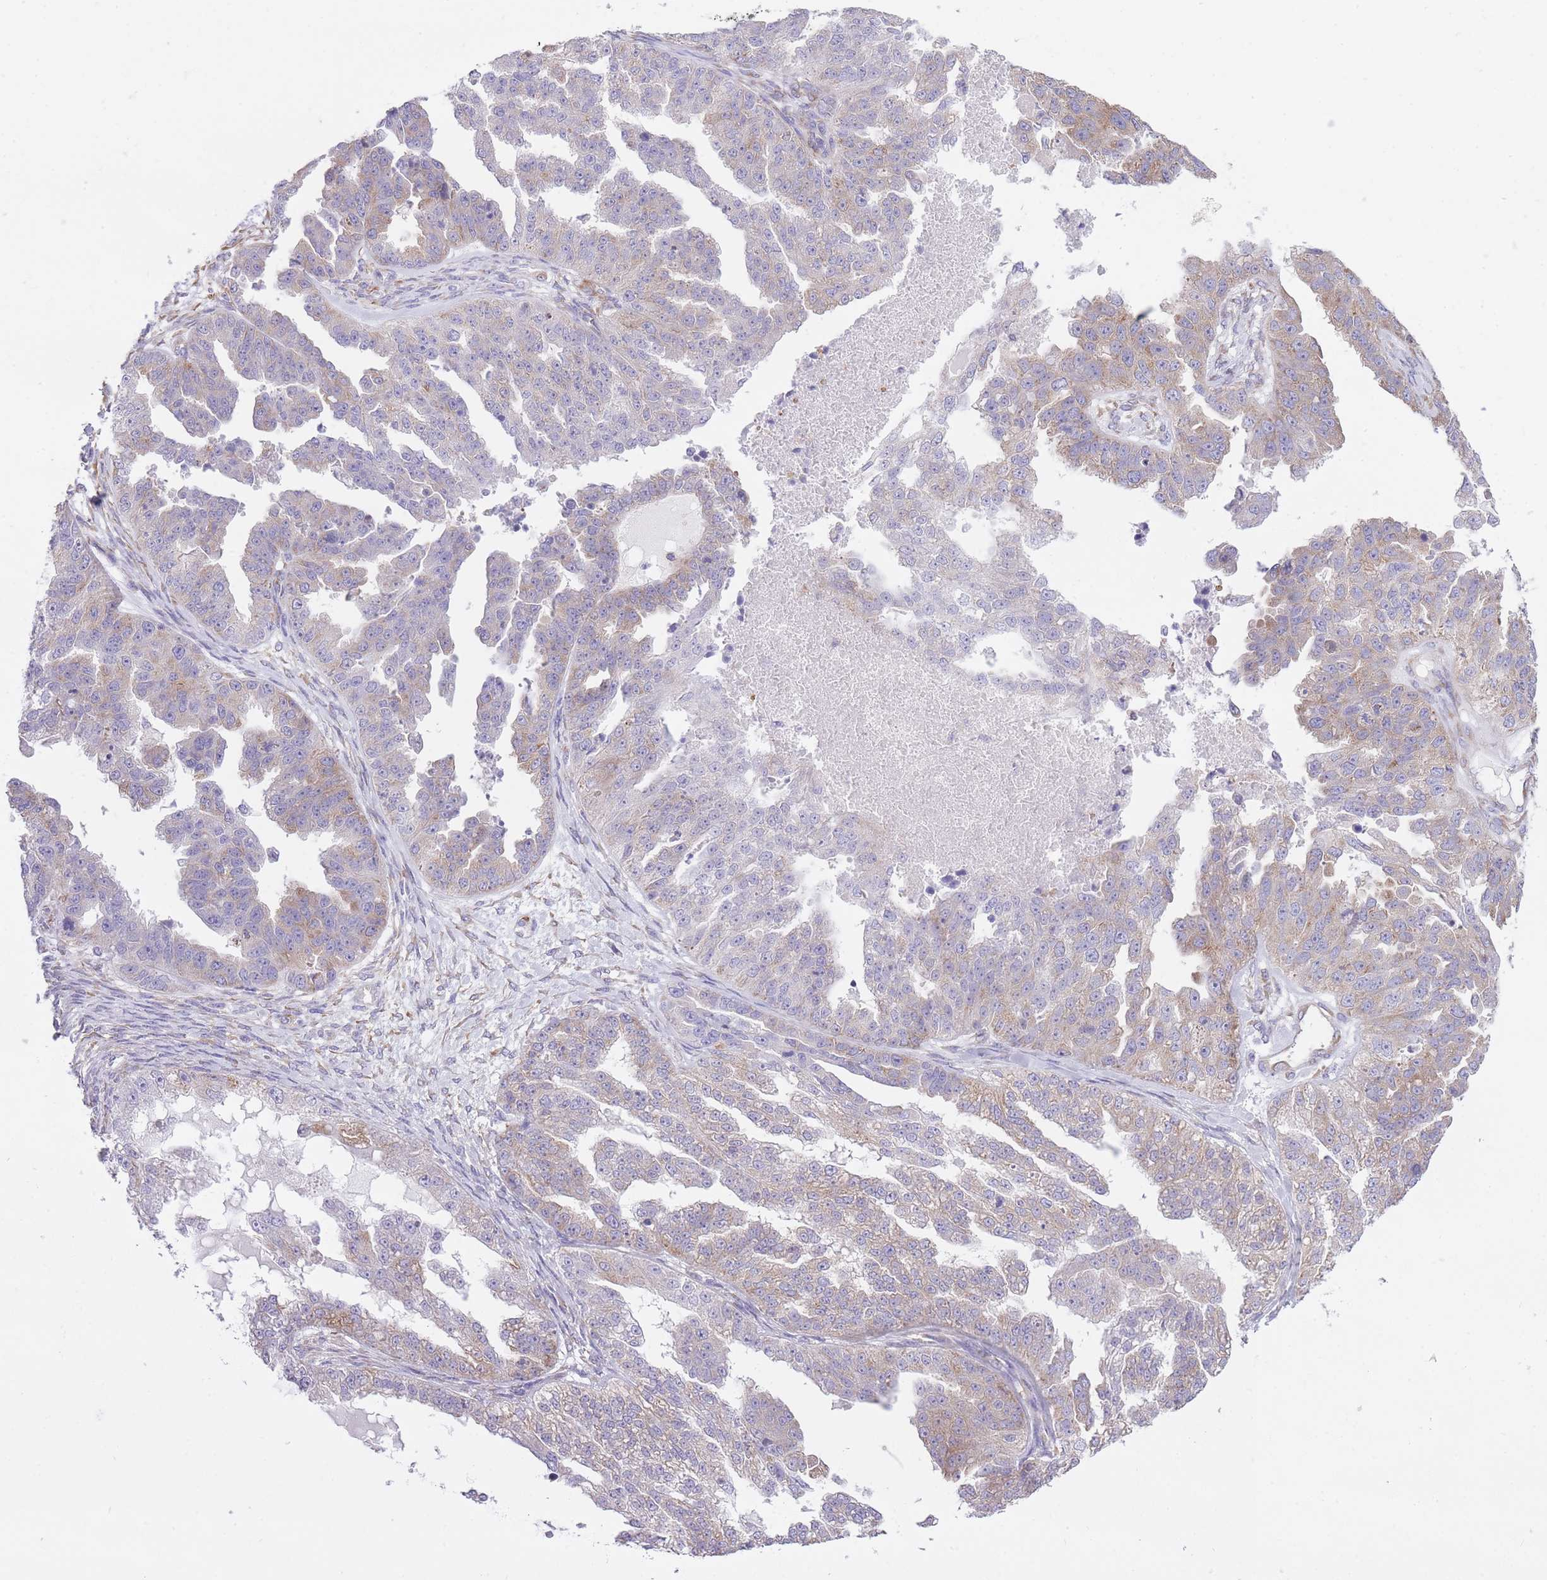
{"staining": {"intensity": "weak", "quantity": "<25%", "location": "cytoplasmic/membranous"}, "tissue": "ovarian cancer", "cell_type": "Tumor cells", "image_type": "cancer", "snomed": [{"axis": "morphology", "description": "Cystadenocarcinoma, serous, NOS"}, {"axis": "topography", "description": "Ovary"}], "caption": "Serous cystadenocarcinoma (ovarian) was stained to show a protein in brown. There is no significant positivity in tumor cells.", "gene": "ZNF501", "patient": {"sex": "female", "age": 58}}